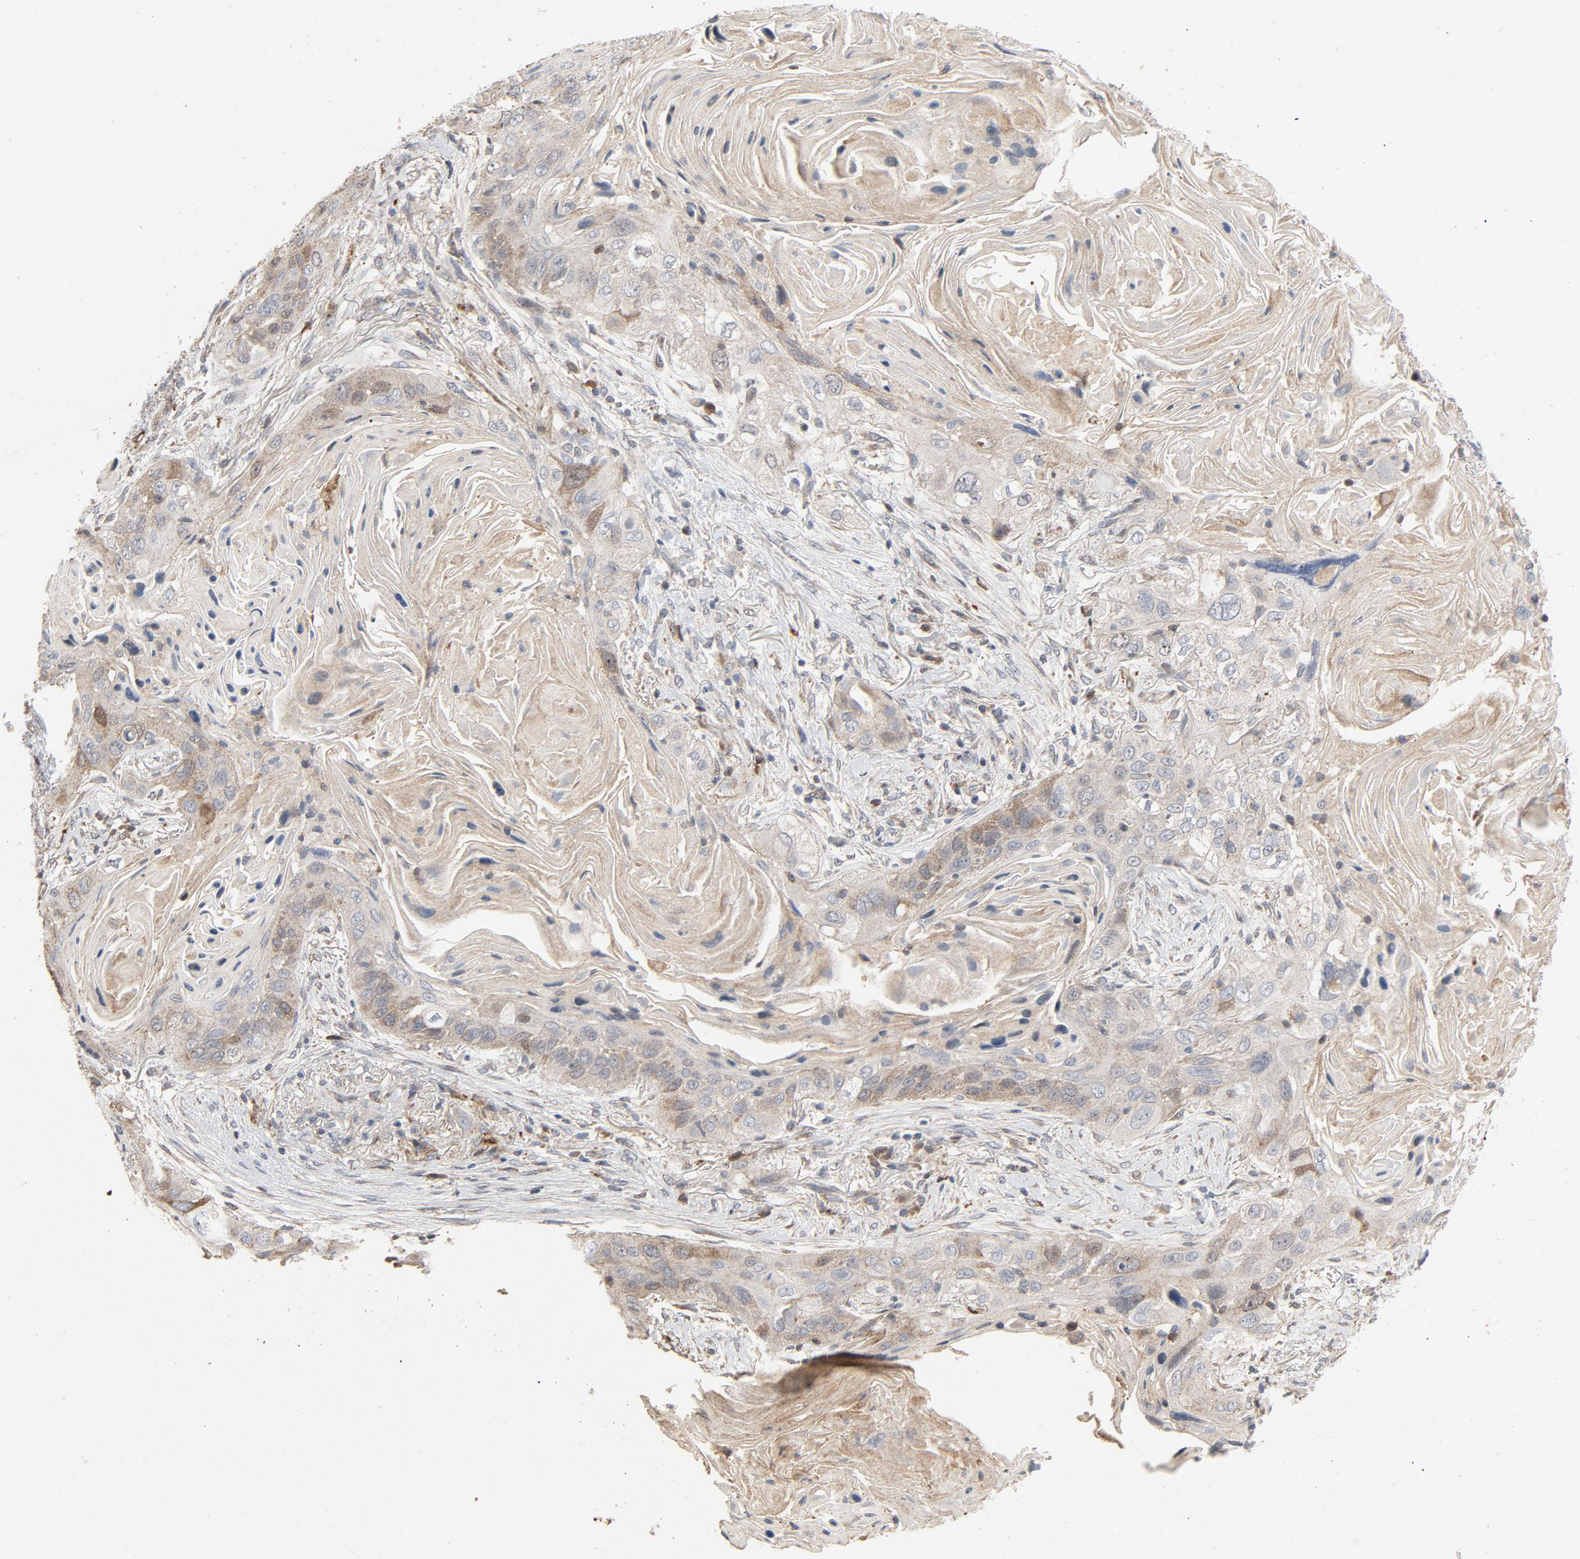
{"staining": {"intensity": "weak", "quantity": ">75%", "location": "cytoplasmic/membranous"}, "tissue": "lung cancer", "cell_type": "Tumor cells", "image_type": "cancer", "snomed": [{"axis": "morphology", "description": "Squamous cell carcinoma, NOS"}, {"axis": "topography", "description": "Lung"}], "caption": "Immunohistochemical staining of human lung cancer shows low levels of weak cytoplasmic/membranous staining in approximately >75% of tumor cells. Ihc stains the protein of interest in brown and the nuclei are stained blue.", "gene": "CDK6", "patient": {"sex": "female", "age": 67}}